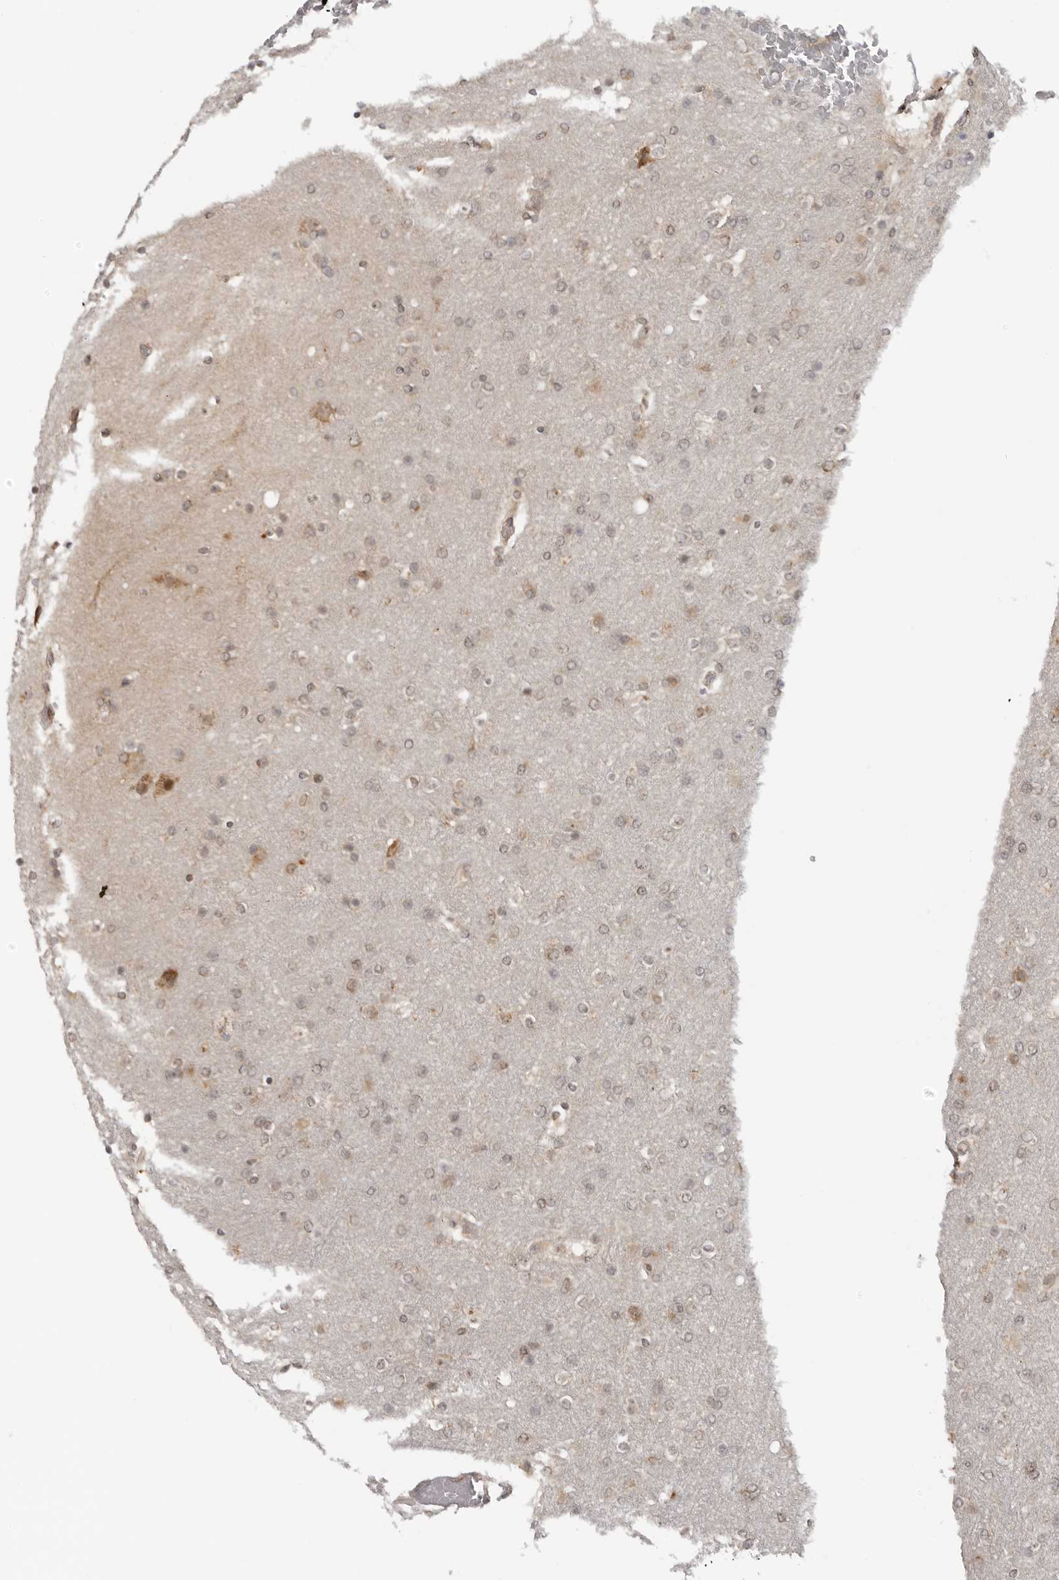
{"staining": {"intensity": "weak", "quantity": "<25%", "location": "cytoplasmic/membranous"}, "tissue": "glioma", "cell_type": "Tumor cells", "image_type": "cancer", "snomed": [{"axis": "morphology", "description": "Glioma, malignant, High grade"}, {"axis": "topography", "description": "Cerebral cortex"}], "caption": "Tumor cells show no significant protein staining in glioma.", "gene": "COPA", "patient": {"sex": "female", "age": 36}}